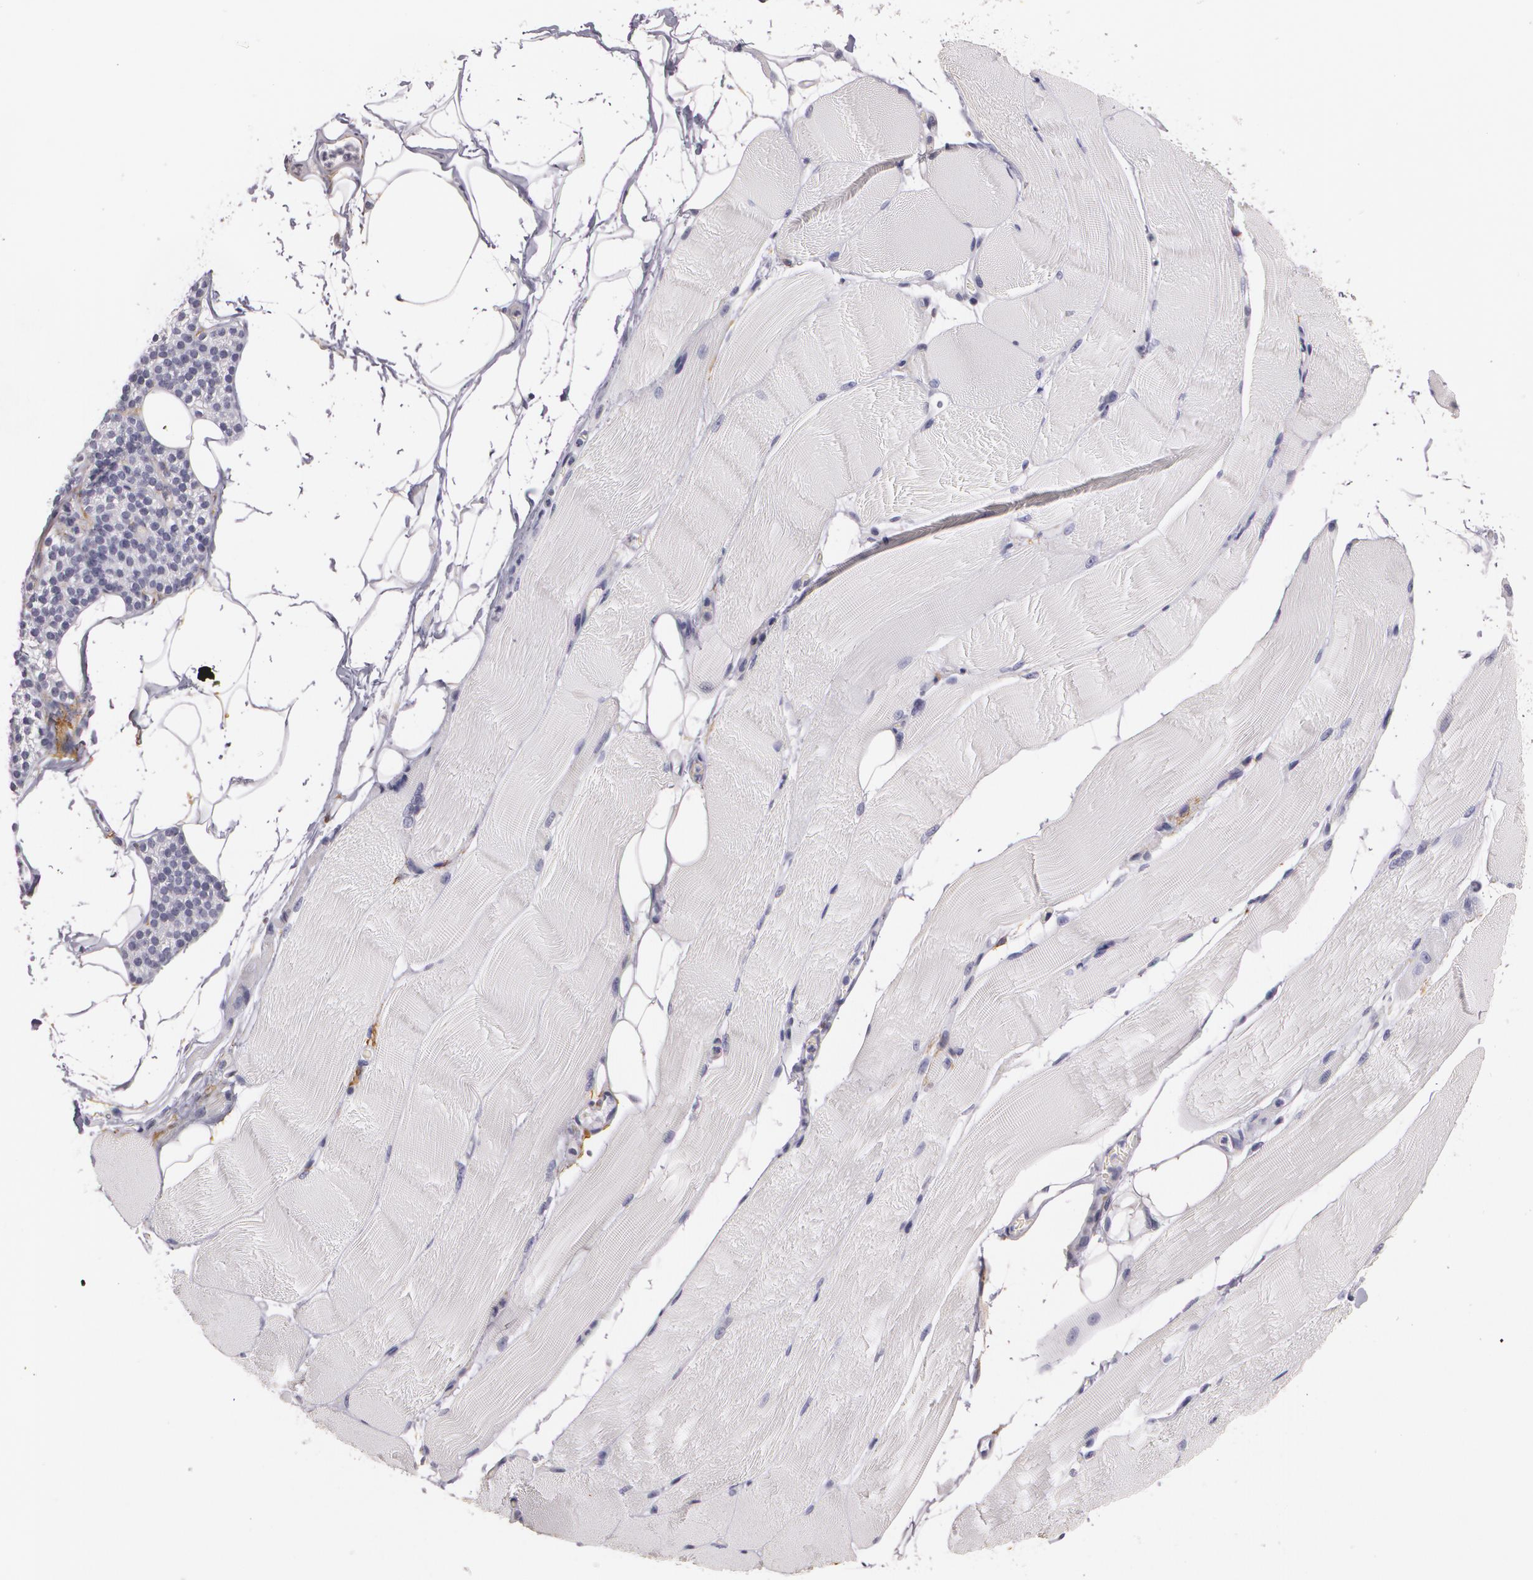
{"staining": {"intensity": "negative", "quantity": "none", "location": "none"}, "tissue": "skeletal muscle", "cell_type": "Myocytes", "image_type": "normal", "snomed": [{"axis": "morphology", "description": "Normal tissue, NOS"}, {"axis": "topography", "description": "Skeletal muscle"}, {"axis": "topography", "description": "Parathyroid gland"}], "caption": "An immunohistochemistry (IHC) photomicrograph of unremarkable skeletal muscle is shown. There is no staining in myocytes of skeletal muscle.", "gene": "NGFR", "patient": {"sex": "female", "age": 37}}